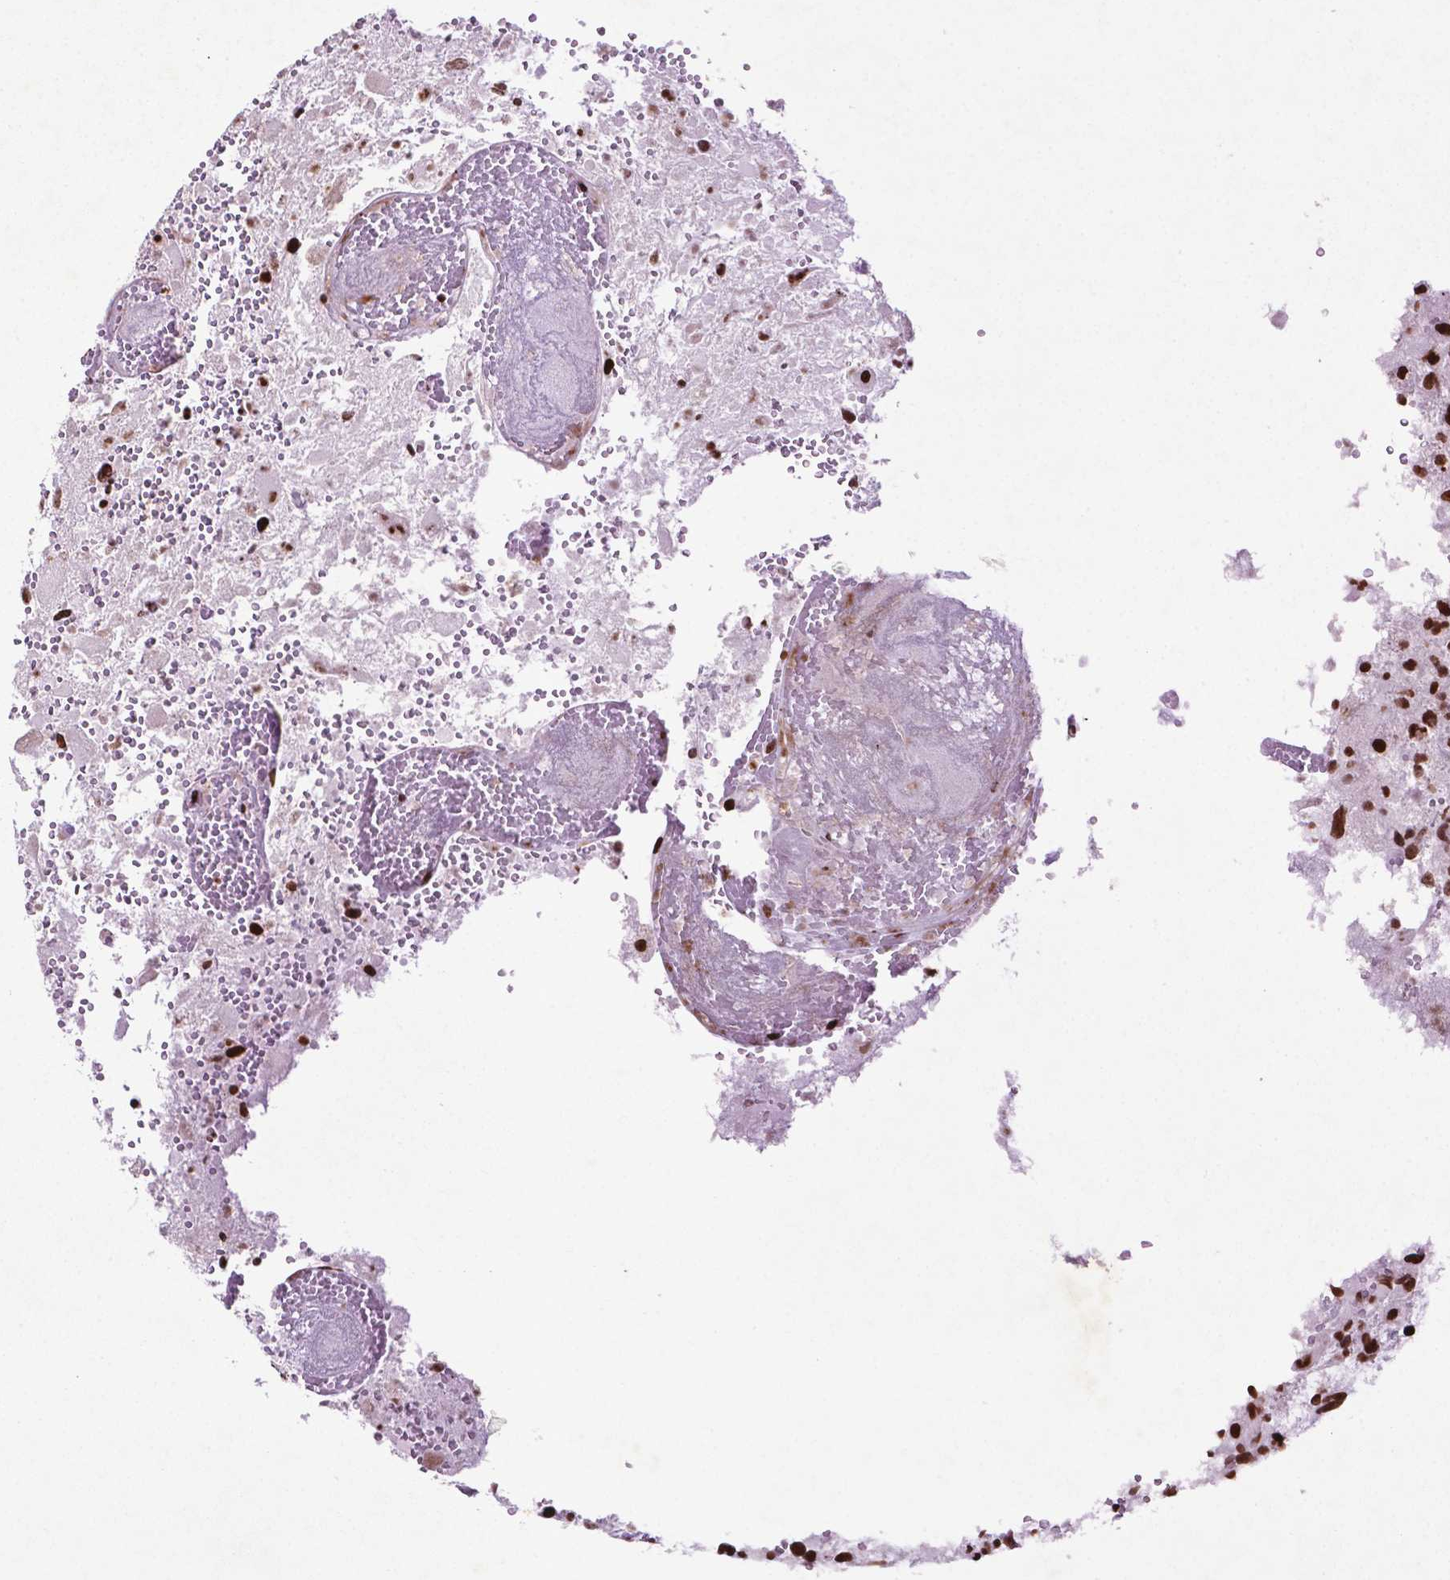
{"staining": {"intensity": "strong", "quantity": ">75%", "location": "nuclear"}, "tissue": "glioma", "cell_type": "Tumor cells", "image_type": "cancer", "snomed": [{"axis": "morphology", "description": "Glioma, malignant, High grade"}, {"axis": "topography", "description": "Brain"}], "caption": "High-grade glioma (malignant) stained with DAB immunohistochemistry (IHC) exhibits high levels of strong nuclear positivity in about >75% of tumor cells. The staining was performed using DAB, with brown indicating positive protein expression. Nuclei are stained blue with hematoxylin.", "gene": "TMEM250", "patient": {"sex": "female", "age": 71}}